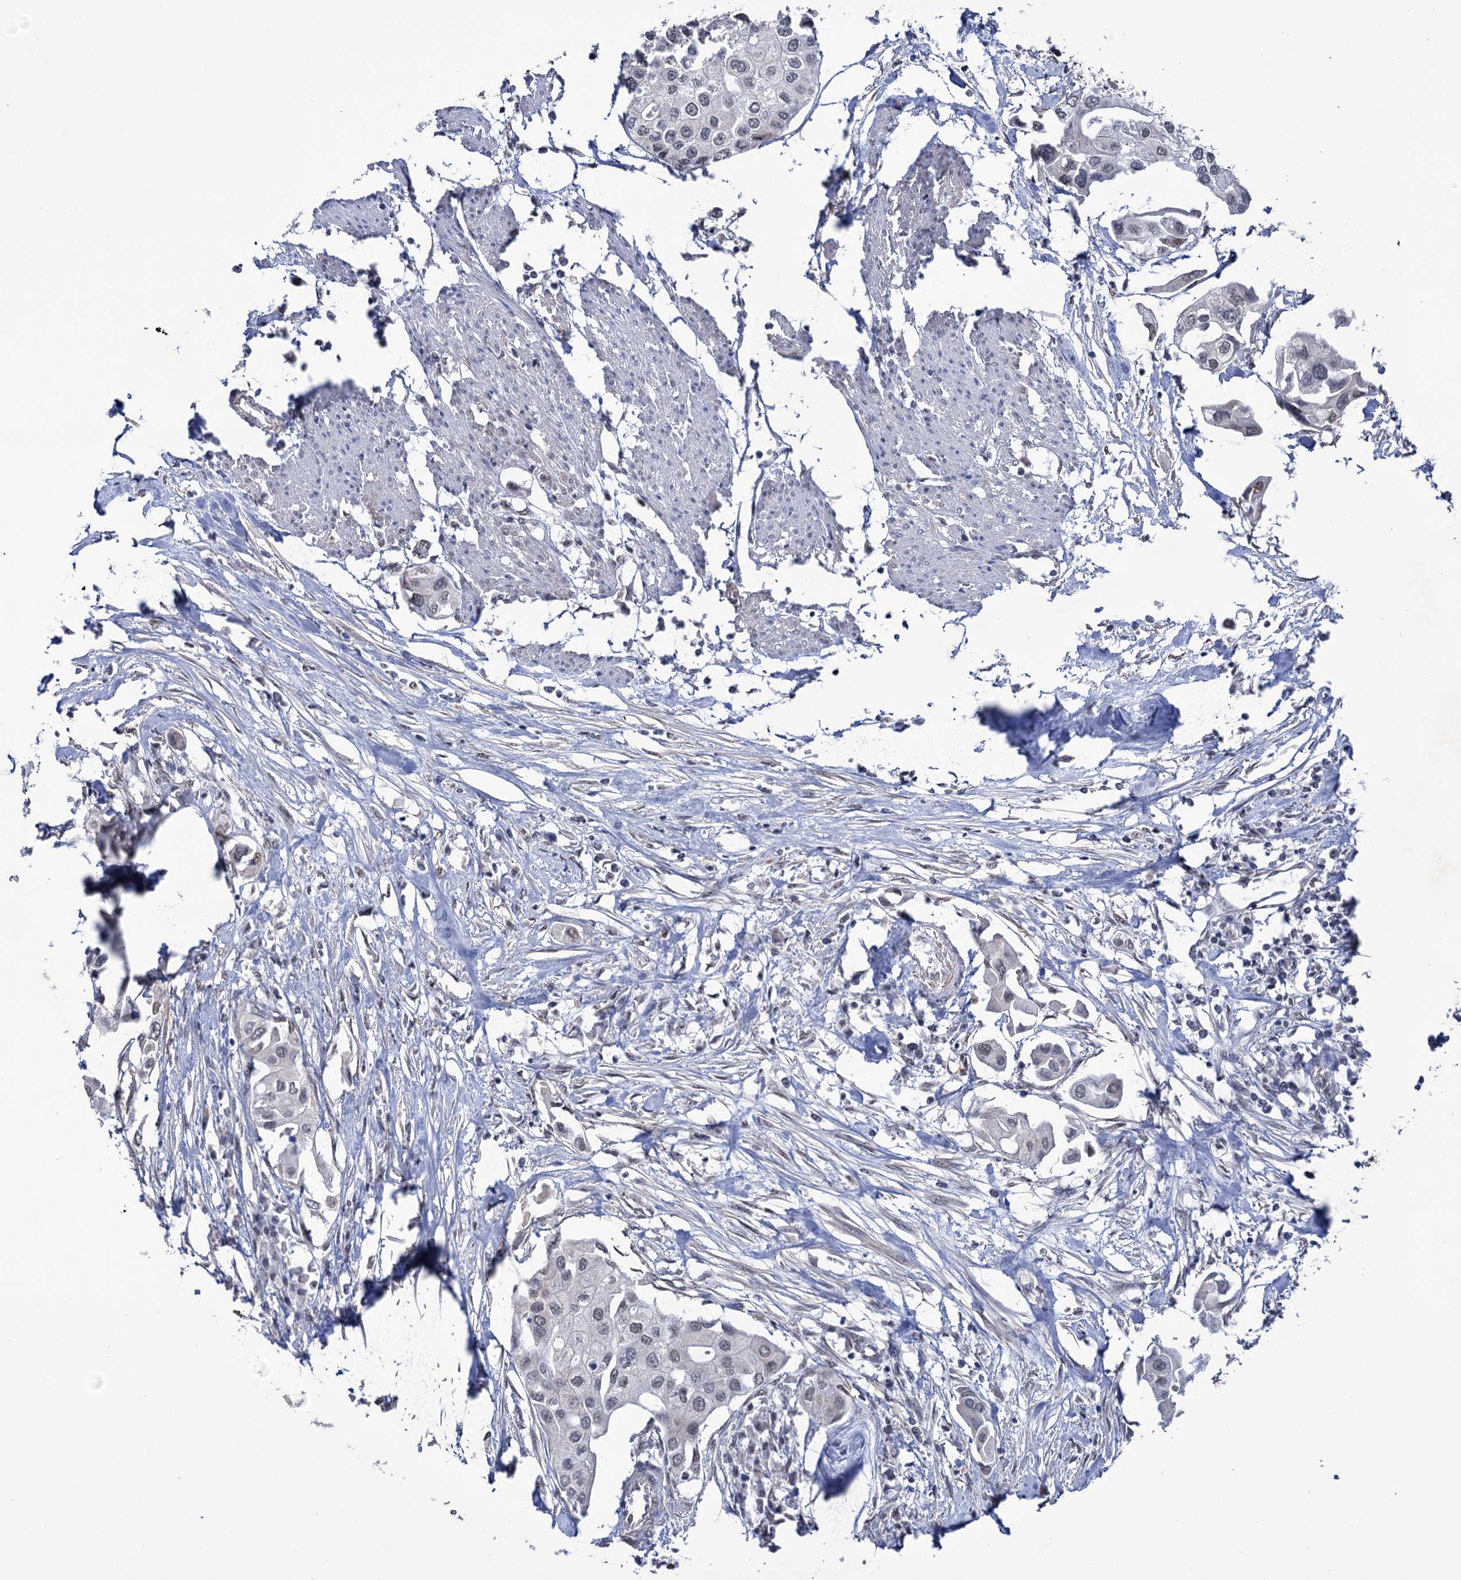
{"staining": {"intensity": "weak", "quantity": "<25%", "location": "nuclear"}, "tissue": "urothelial cancer", "cell_type": "Tumor cells", "image_type": "cancer", "snomed": [{"axis": "morphology", "description": "Urothelial carcinoma, High grade"}, {"axis": "topography", "description": "Urinary bladder"}], "caption": "Immunohistochemical staining of urothelial cancer displays no significant expression in tumor cells. (Immunohistochemistry (ihc), brightfield microscopy, high magnification).", "gene": "ABHD10", "patient": {"sex": "male", "age": 64}}